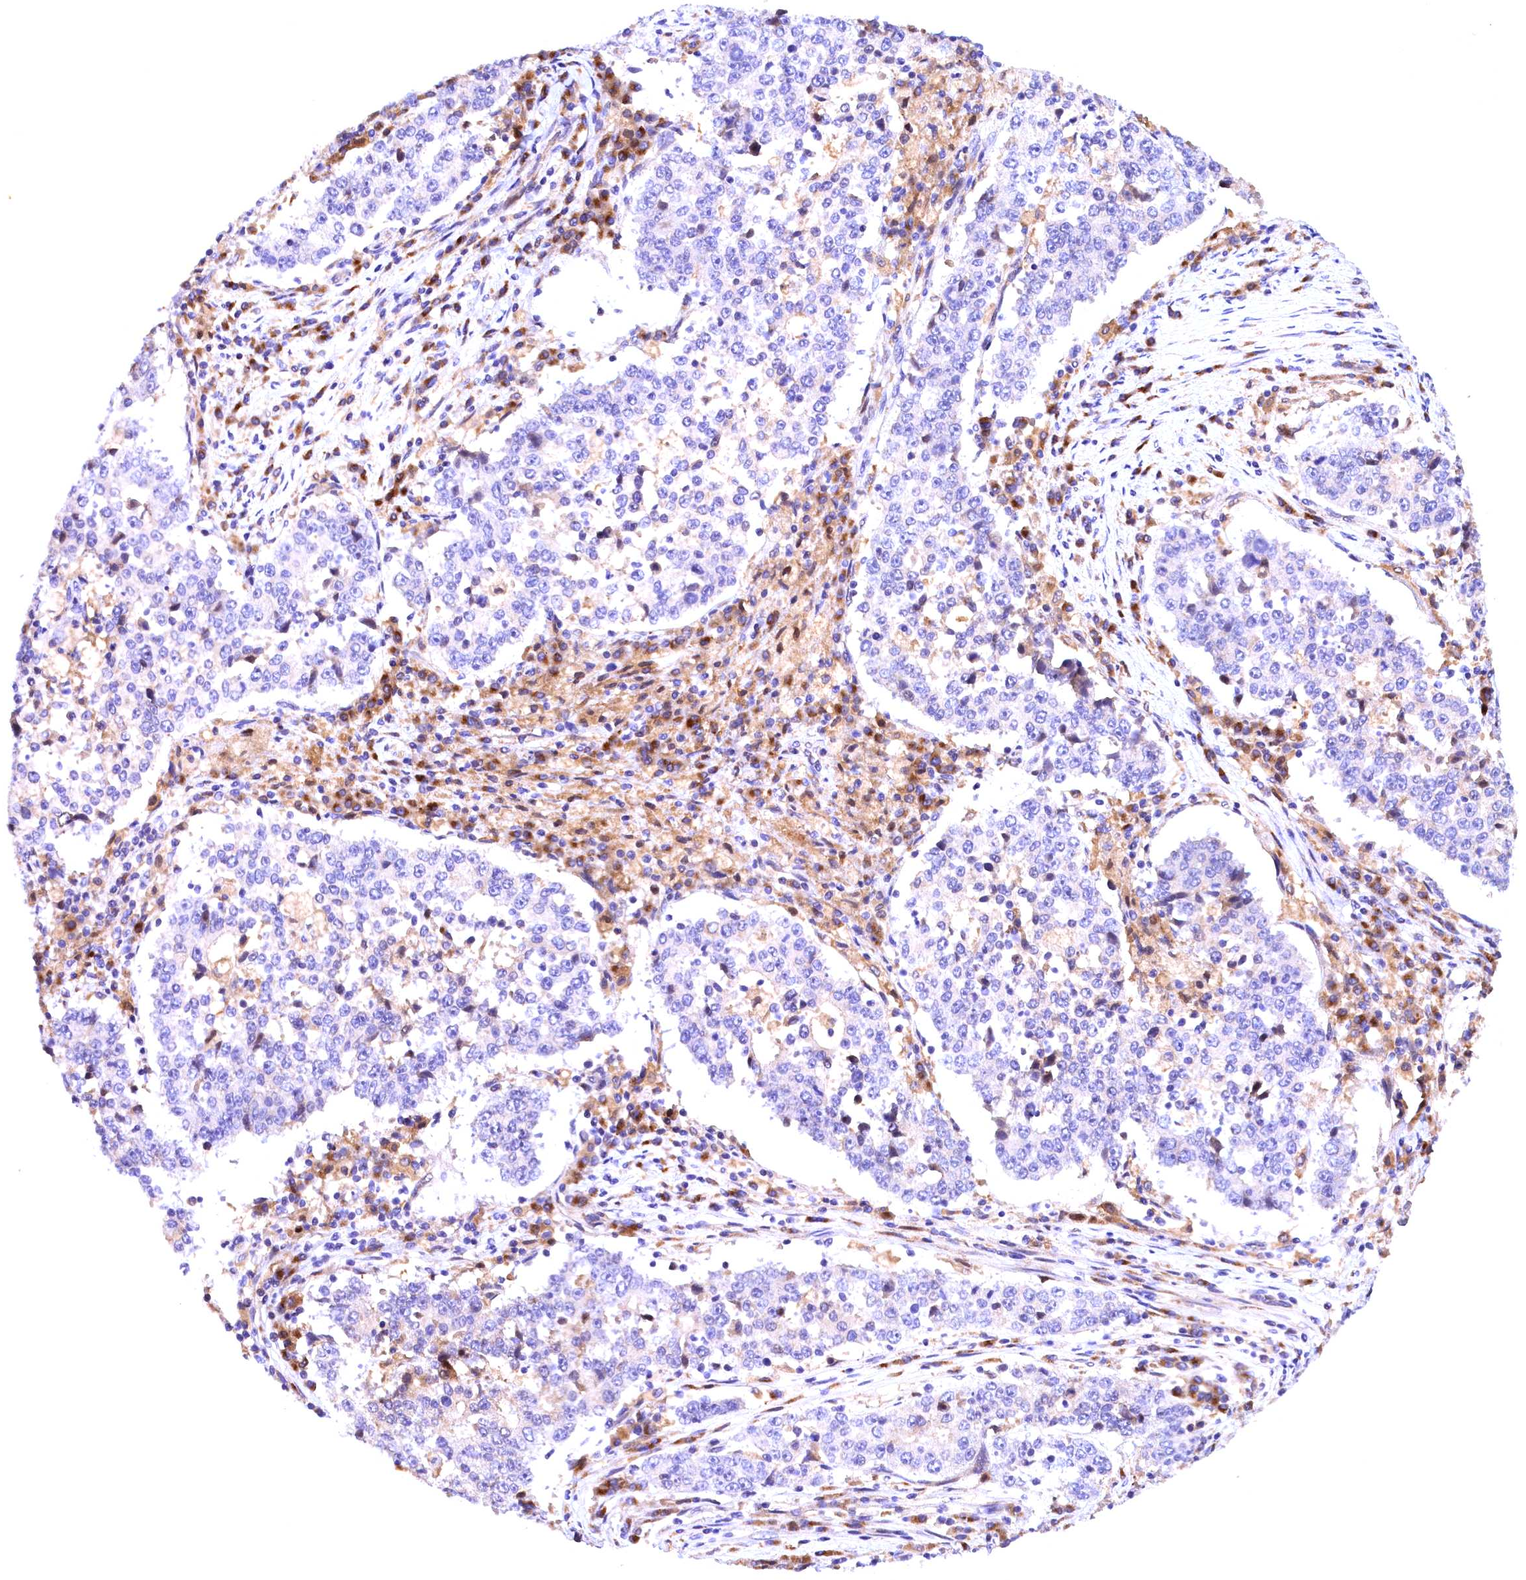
{"staining": {"intensity": "negative", "quantity": "none", "location": "none"}, "tissue": "stomach cancer", "cell_type": "Tumor cells", "image_type": "cancer", "snomed": [{"axis": "morphology", "description": "Adenocarcinoma, NOS"}, {"axis": "topography", "description": "Stomach"}], "caption": "Immunohistochemical staining of human stomach cancer reveals no significant expression in tumor cells. (Stains: DAB immunohistochemistry (IHC) with hematoxylin counter stain, Microscopy: brightfield microscopy at high magnification).", "gene": "NAIP", "patient": {"sex": "male", "age": 59}}